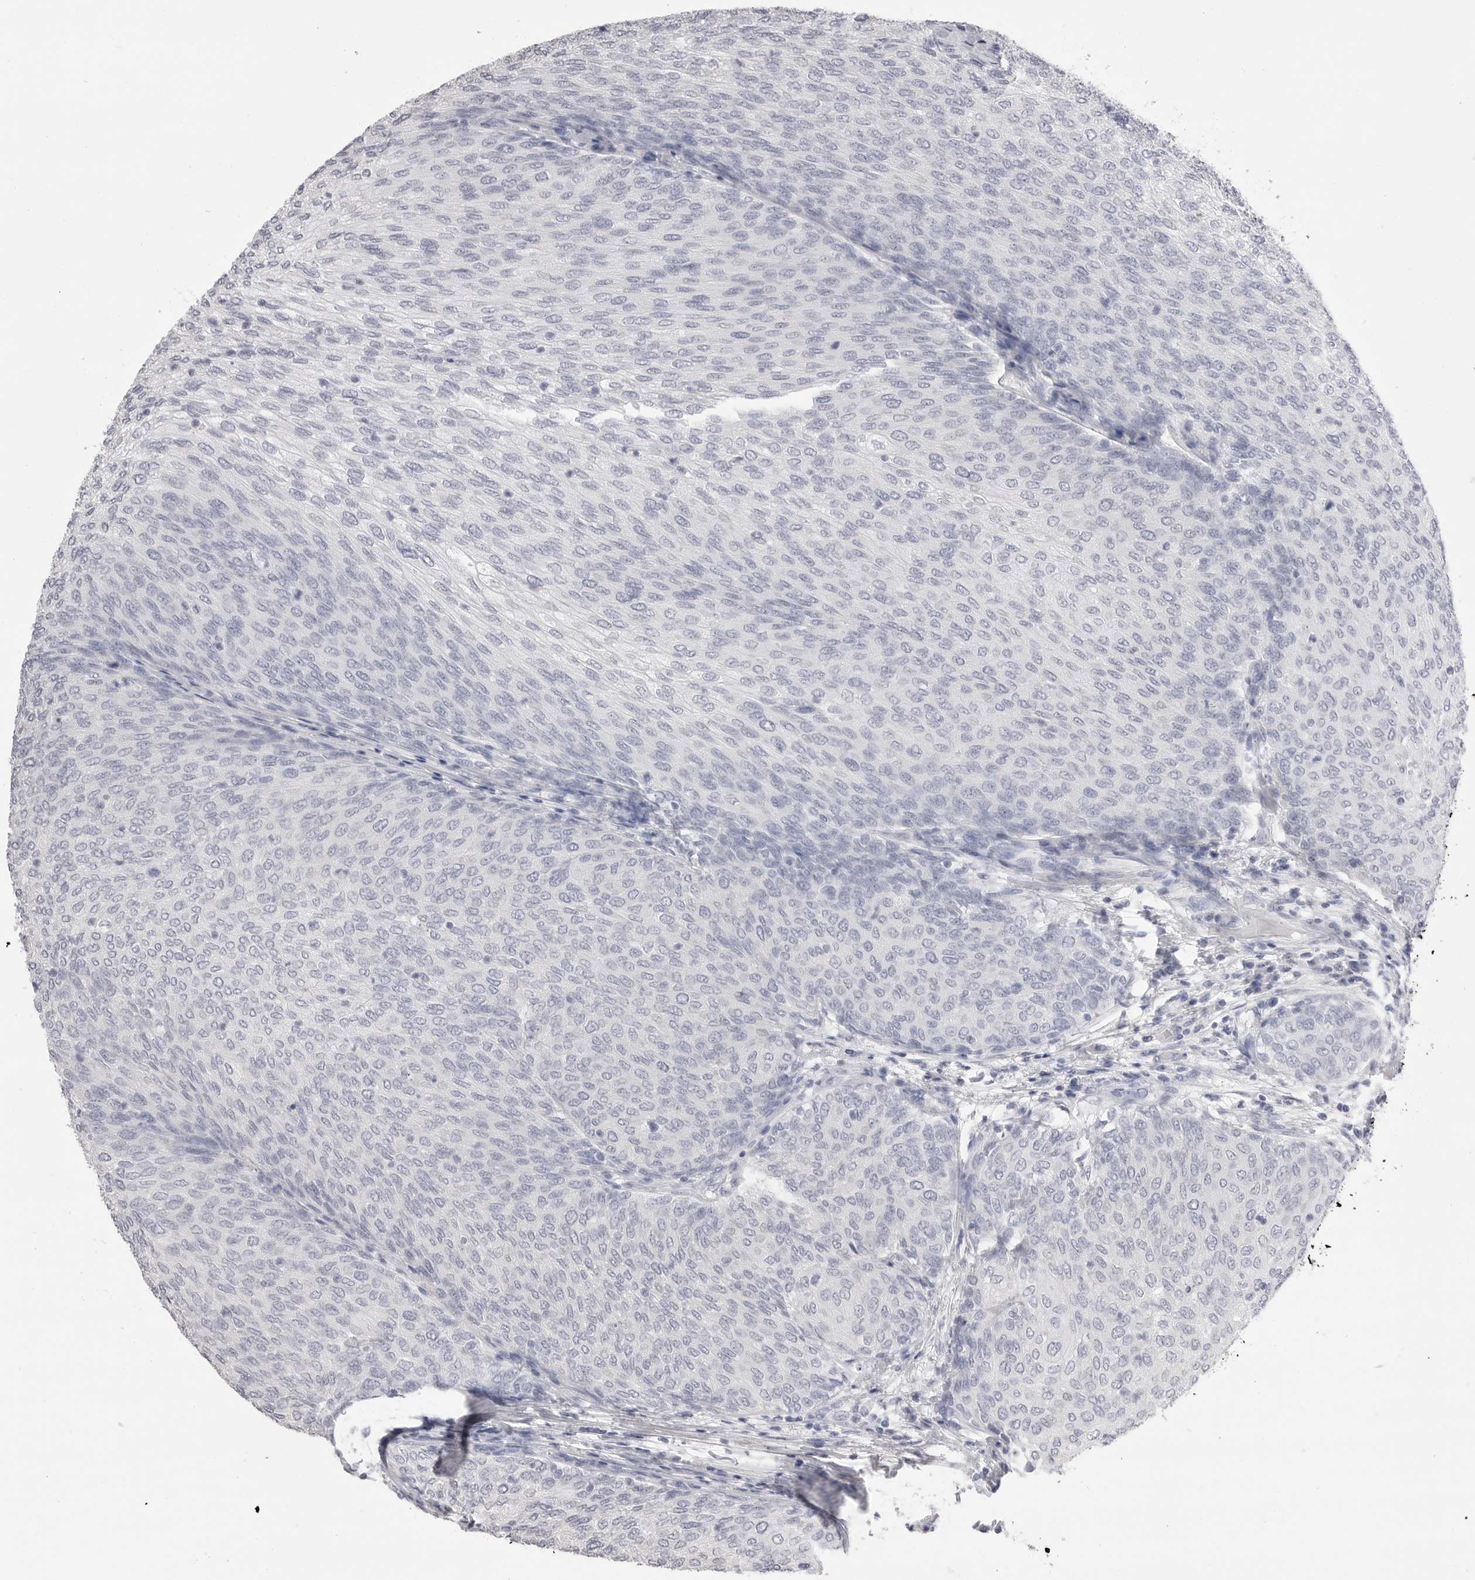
{"staining": {"intensity": "negative", "quantity": "none", "location": "none"}, "tissue": "urothelial cancer", "cell_type": "Tumor cells", "image_type": "cancer", "snomed": [{"axis": "morphology", "description": "Urothelial carcinoma, Low grade"}, {"axis": "topography", "description": "Urinary bladder"}], "caption": "This is an IHC micrograph of low-grade urothelial carcinoma. There is no expression in tumor cells.", "gene": "CPB1", "patient": {"sex": "female", "age": 79}}